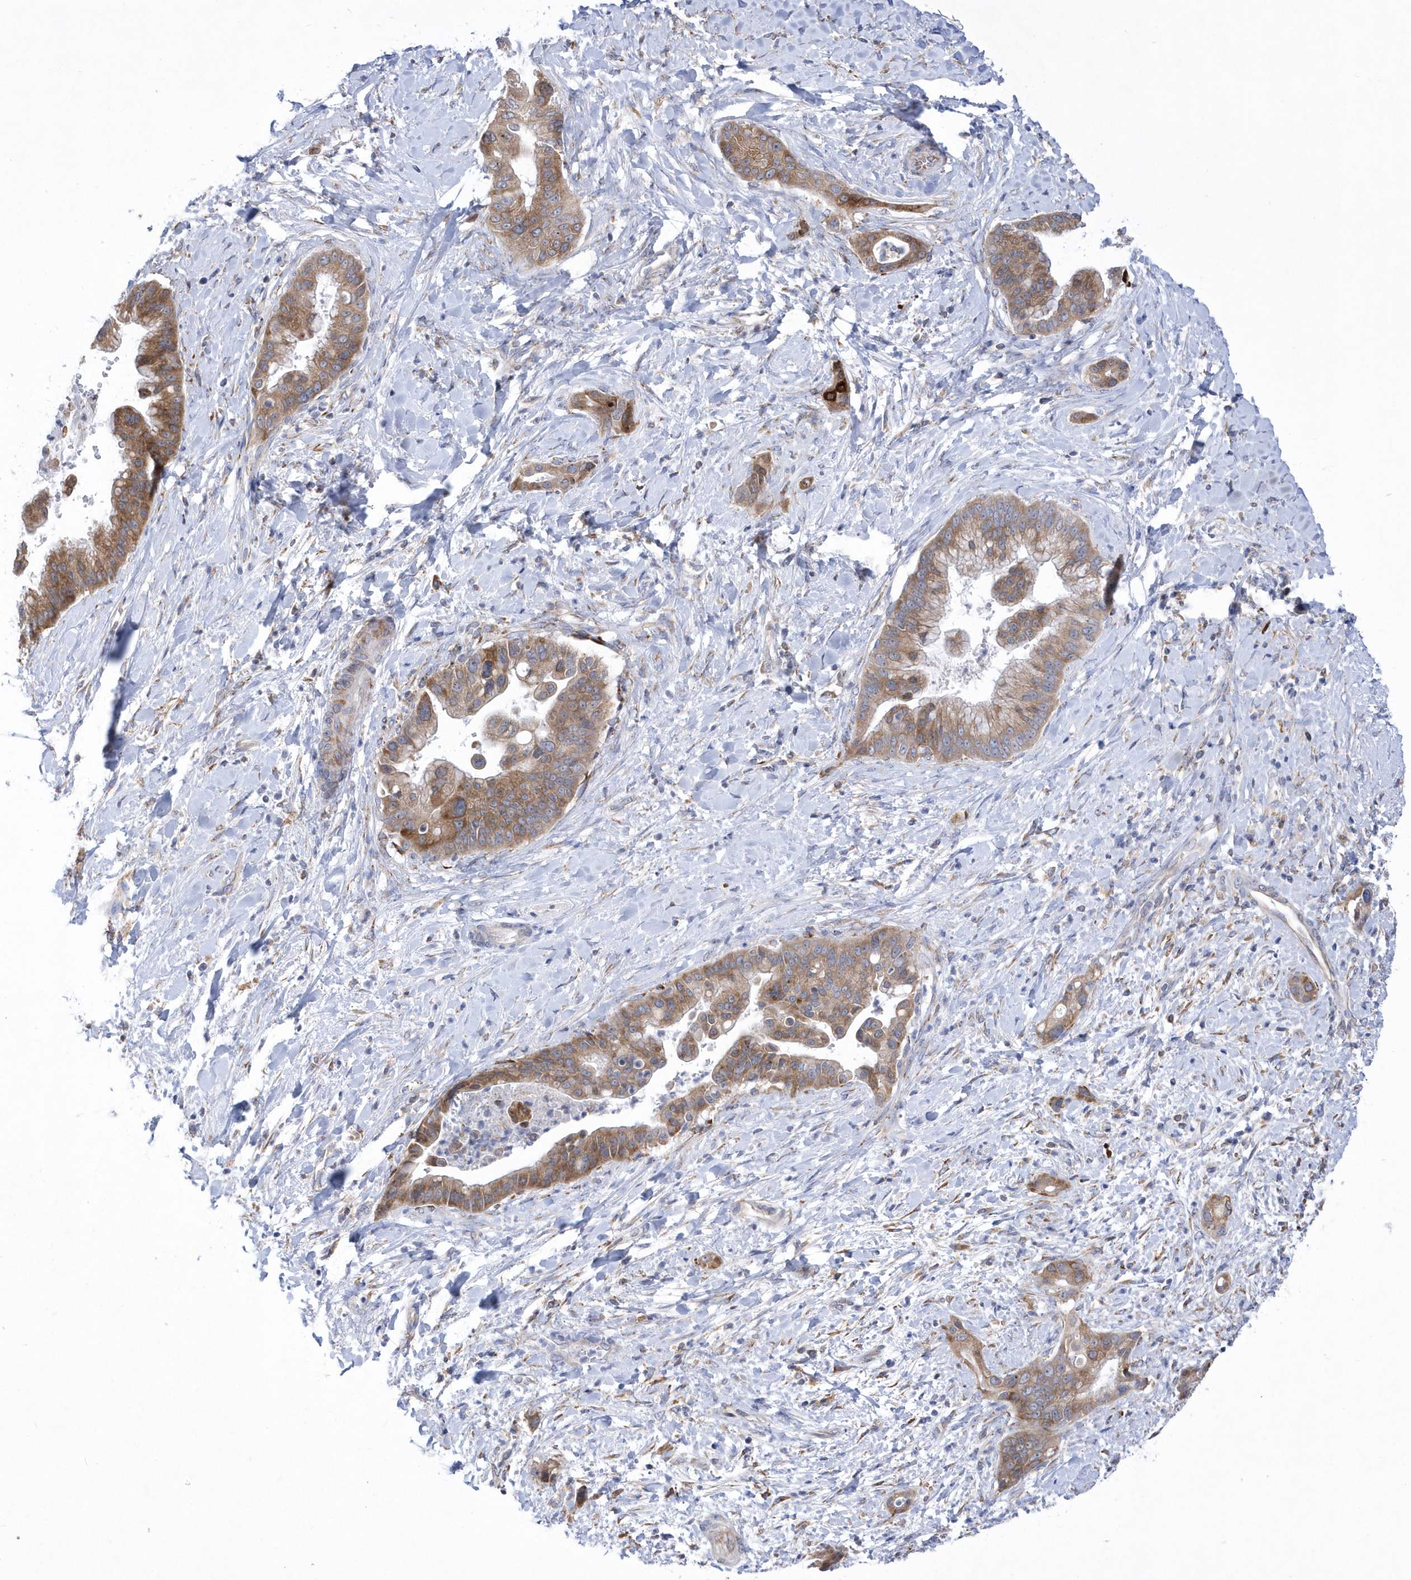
{"staining": {"intensity": "moderate", "quantity": ">75%", "location": "cytoplasmic/membranous"}, "tissue": "liver cancer", "cell_type": "Tumor cells", "image_type": "cancer", "snomed": [{"axis": "morphology", "description": "Cholangiocarcinoma"}, {"axis": "topography", "description": "Liver"}], "caption": "Cholangiocarcinoma (liver) stained with IHC shows moderate cytoplasmic/membranous positivity in about >75% of tumor cells.", "gene": "MED31", "patient": {"sex": "female", "age": 54}}